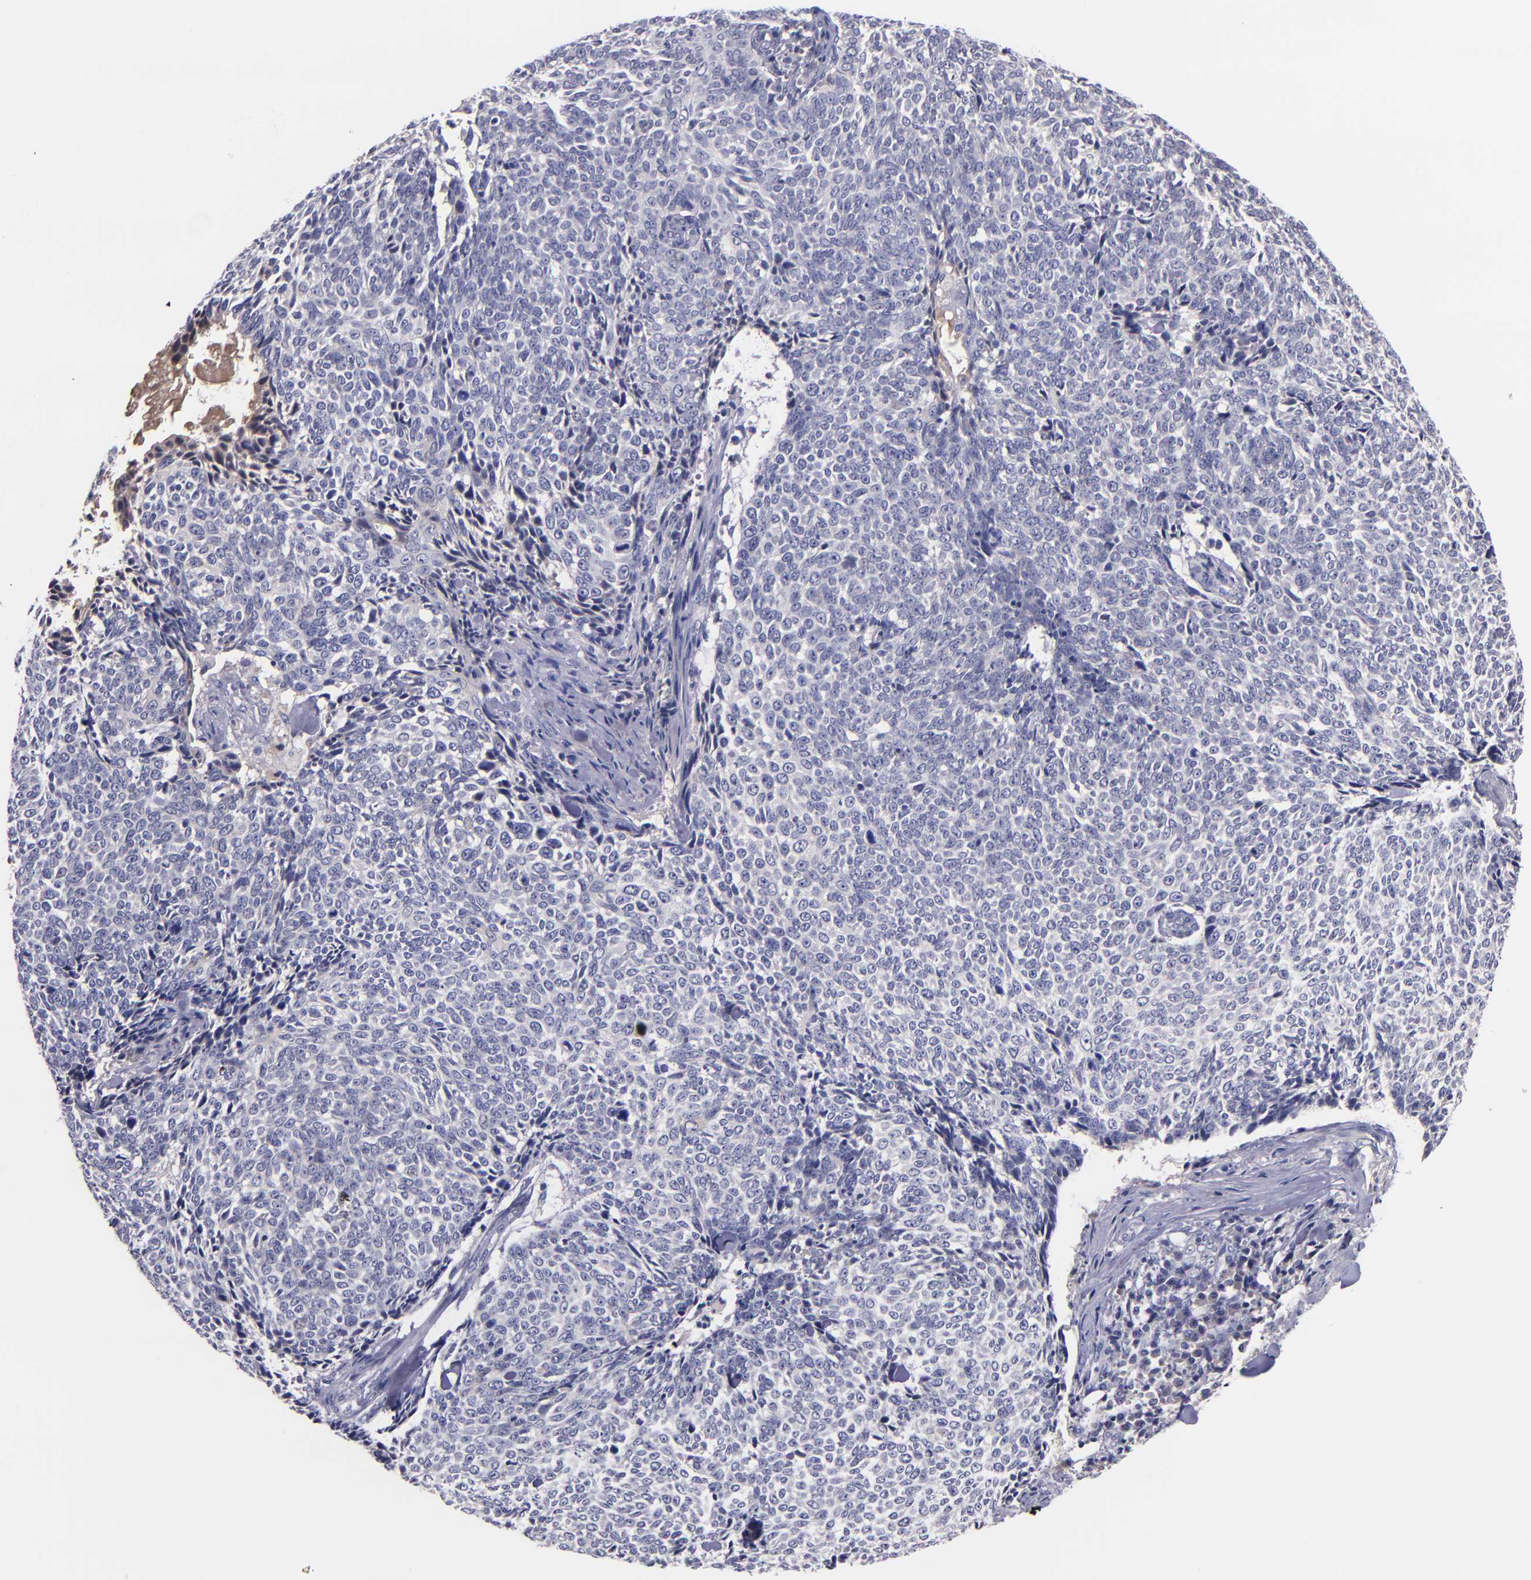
{"staining": {"intensity": "negative", "quantity": "none", "location": "none"}, "tissue": "skin cancer", "cell_type": "Tumor cells", "image_type": "cancer", "snomed": [{"axis": "morphology", "description": "Basal cell carcinoma"}, {"axis": "topography", "description": "Skin"}], "caption": "High magnification brightfield microscopy of skin basal cell carcinoma stained with DAB (3,3'-diaminobenzidine) (brown) and counterstained with hematoxylin (blue): tumor cells show no significant positivity.", "gene": "RBP4", "patient": {"sex": "female", "age": 89}}